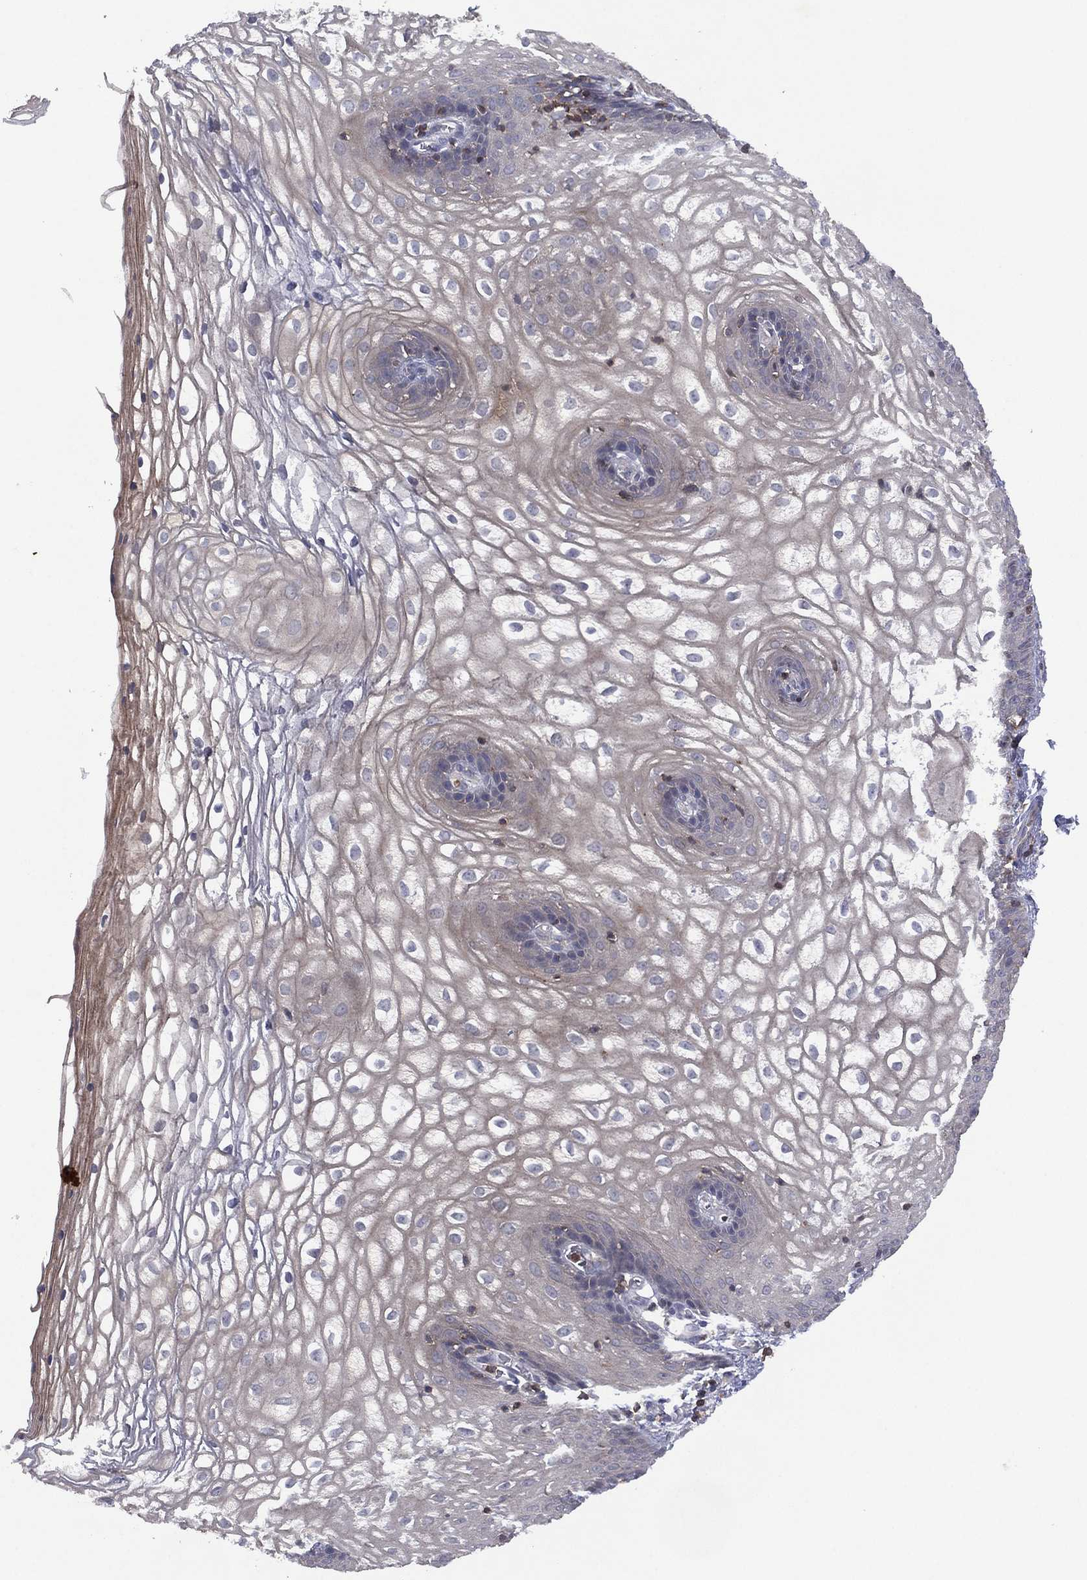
{"staining": {"intensity": "weak", "quantity": "25%-75%", "location": "cytoplasmic/membranous"}, "tissue": "vagina", "cell_type": "Squamous epithelial cells", "image_type": "normal", "snomed": [{"axis": "morphology", "description": "Normal tissue, NOS"}, {"axis": "topography", "description": "Vagina"}], "caption": "Protein expression analysis of unremarkable human vagina reveals weak cytoplasmic/membranous positivity in about 25%-75% of squamous epithelial cells. (DAB = brown stain, brightfield microscopy at high magnification).", "gene": "DOCK8", "patient": {"sex": "female", "age": 34}}